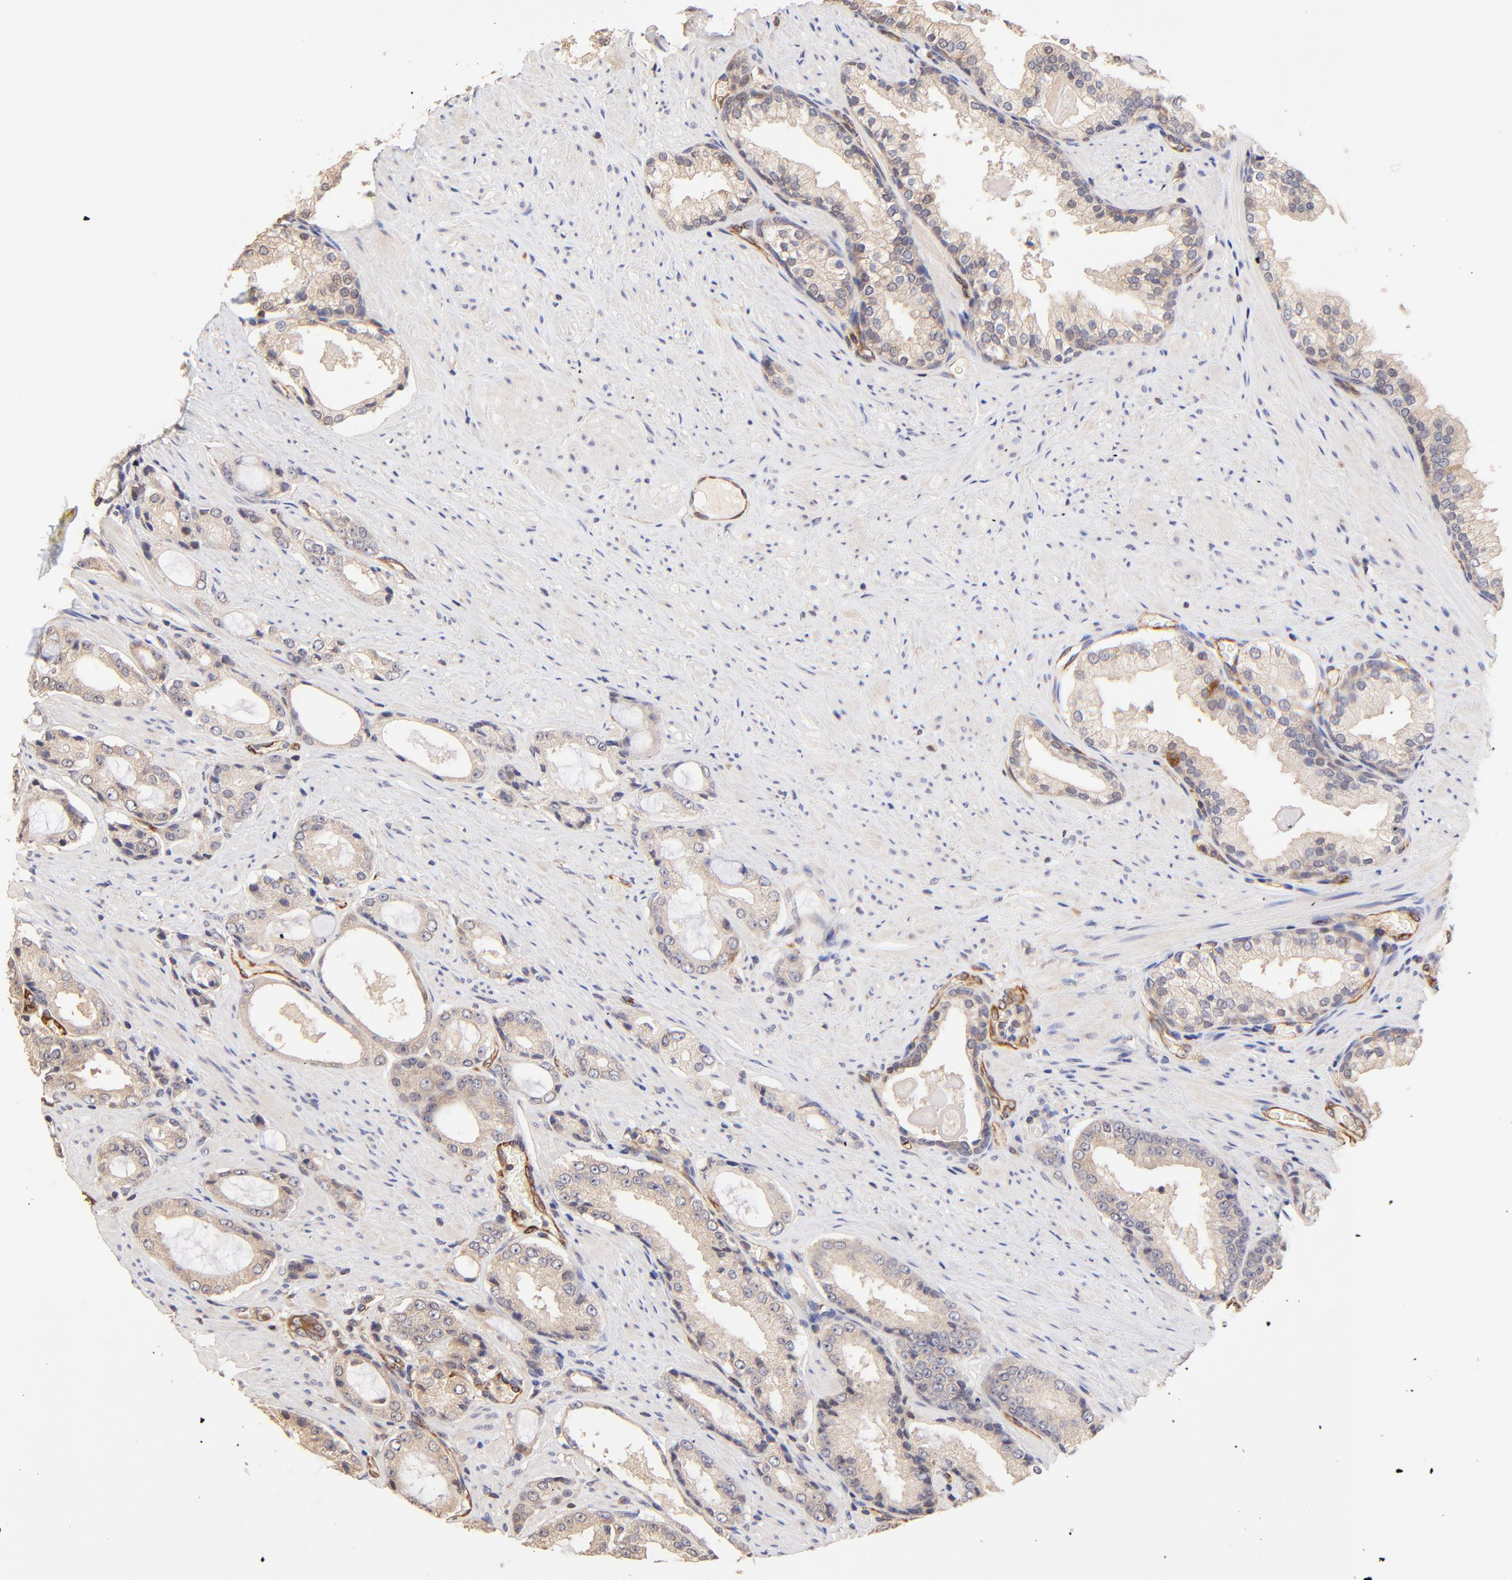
{"staining": {"intensity": "weak", "quantity": ">75%", "location": "cytoplasmic/membranous"}, "tissue": "prostate cancer", "cell_type": "Tumor cells", "image_type": "cancer", "snomed": [{"axis": "morphology", "description": "Adenocarcinoma, Medium grade"}, {"axis": "topography", "description": "Prostate"}], "caption": "Prostate cancer (adenocarcinoma (medium-grade)) was stained to show a protein in brown. There is low levels of weak cytoplasmic/membranous positivity in about >75% of tumor cells.", "gene": "TNFAIP3", "patient": {"sex": "male", "age": 60}}